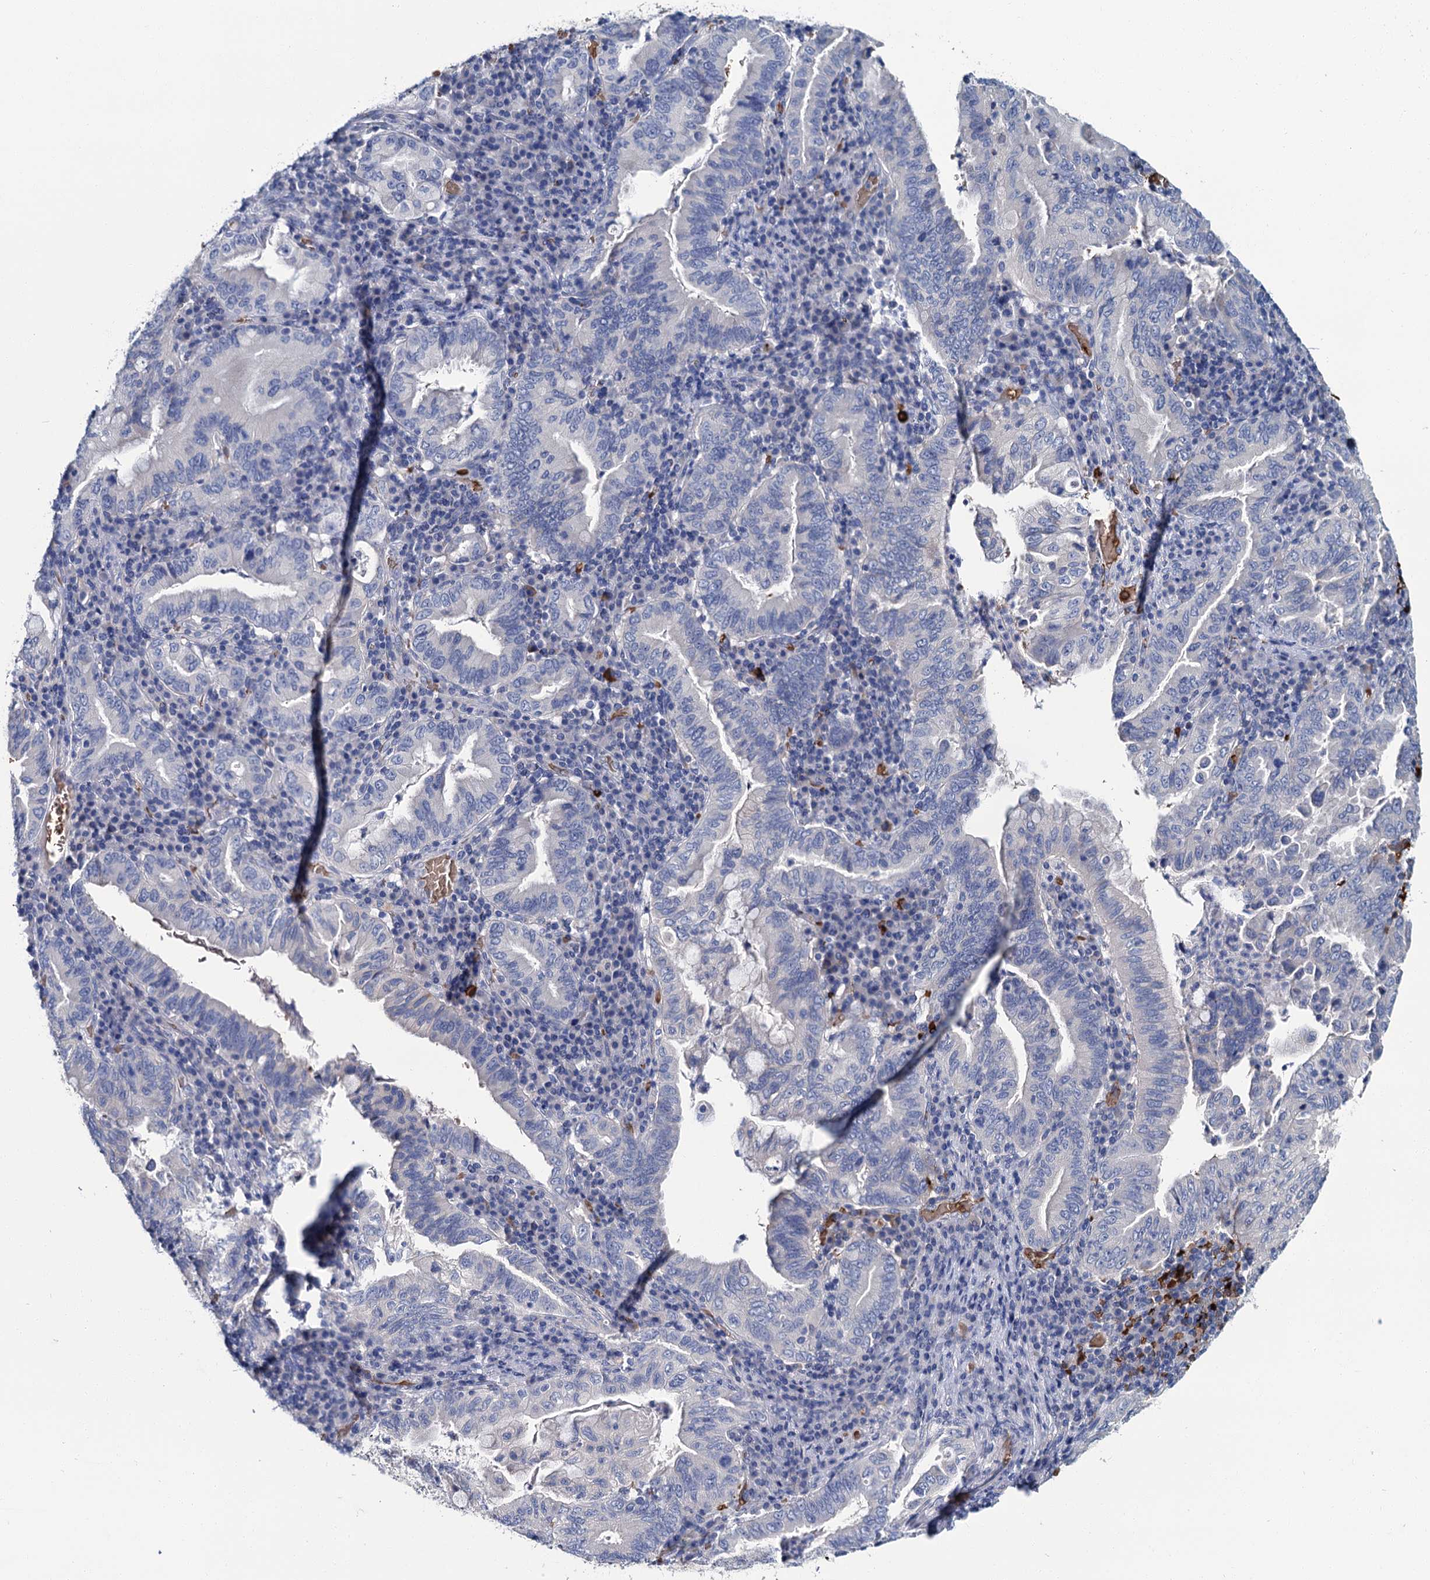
{"staining": {"intensity": "negative", "quantity": "none", "location": "none"}, "tissue": "stomach cancer", "cell_type": "Tumor cells", "image_type": "cancer", "snomed": [{"axis": "morphology", "description": "Normal tissue, NOS"}, {"axis": "morphology", "description": "Adenocarcinoma, NOS"}, {"axis": "topography", "description": "Esophagus"}, {"axis": "topography", "description": "Stomach, upper"}, {"axis": "topography", "description": "Peripheral nerve tissue"}], "caption": "This histopathology image is of stomach cancer (adenocarcinoma) stained with immunohistochemistry (IHC) to label a protein in brown with the nuclei are counter-stained blue. There is no expression in tumor cells.", "gene": "ATG2A", "patient": {"sex": "male", "age": 62}}